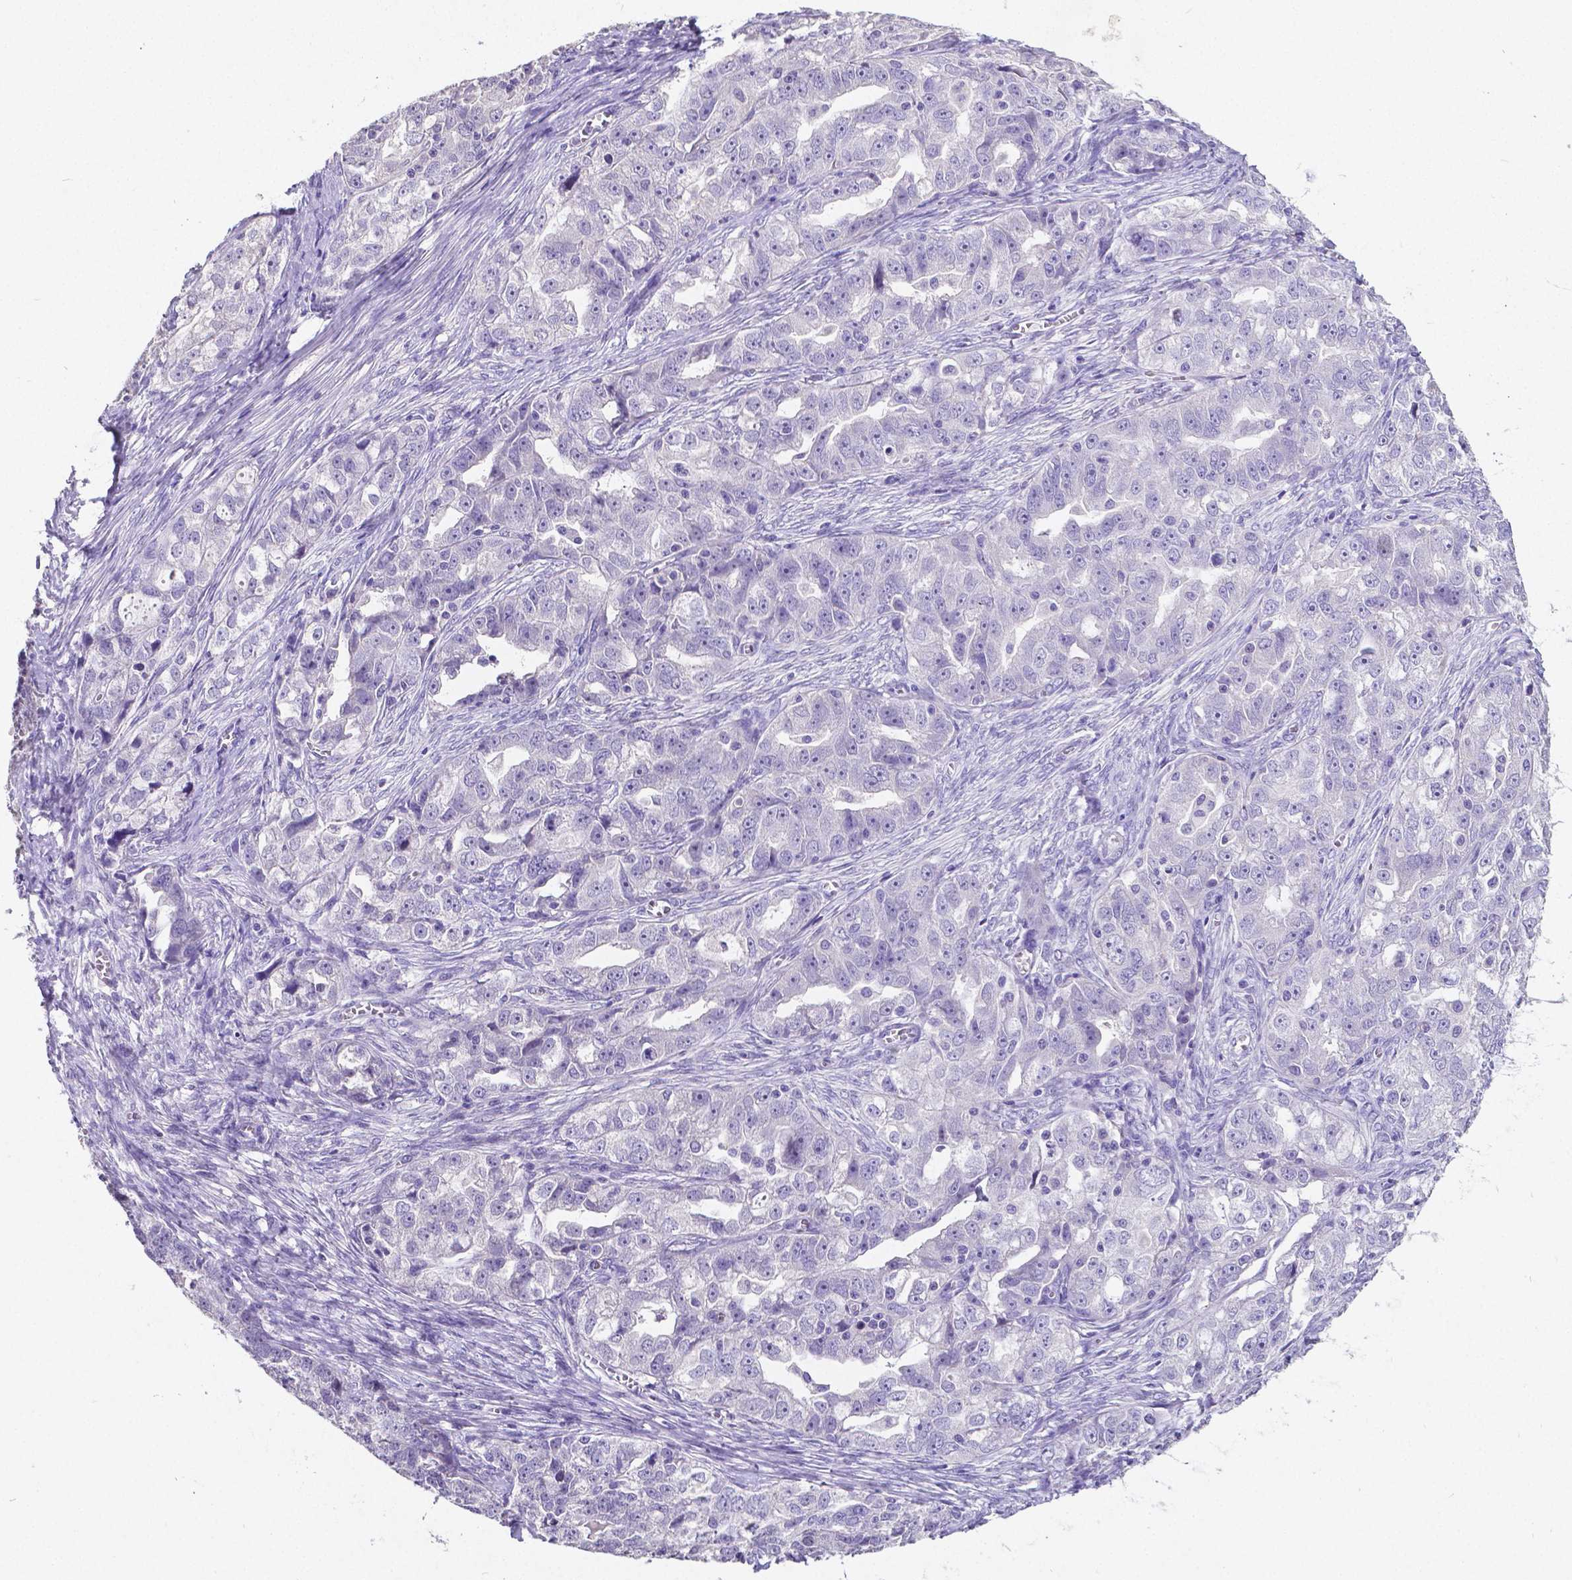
{"staining": {"intensity": "negative", "quantity": "none", "location": "none"}, "tissue": "ovarian cancer", "cell_type": "Tumor cells", "image_type": "cancer", "snomed": [{"axis": "morphology", "description": "Cystadenocarcinoma, serous, NOS"}, {"axis": "topography", "description": "Ovary"}], "caption": "Histopathology image shows no significant protein staining in tumor cells of ovarian cancer.", "gene": "SATB2", "patient": {"sex": "female", "age": 51}}